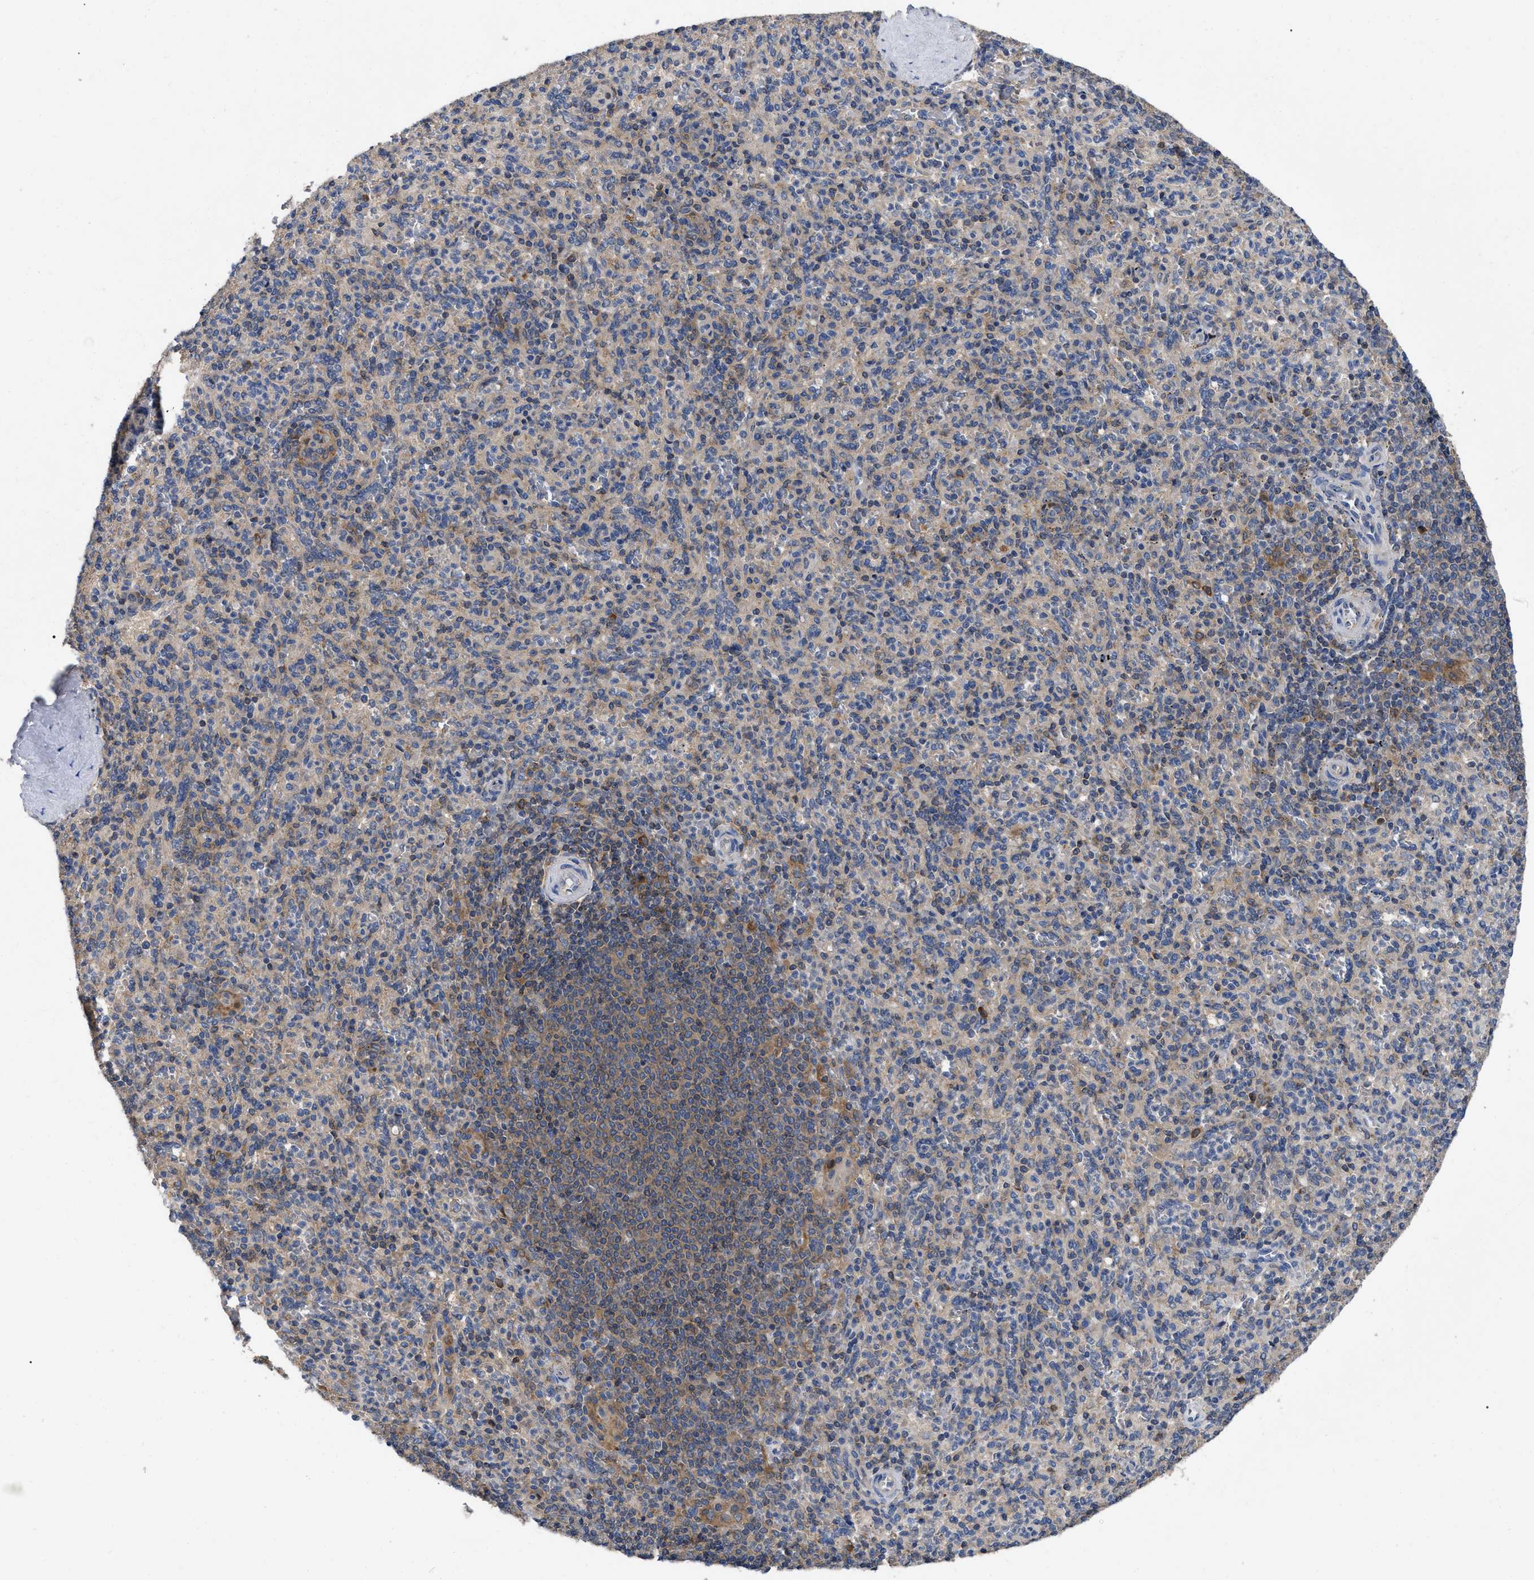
{"staining": {"intensity": "weak", "quantity": "25%-75%", "location": "cytoplasmic/membranous"}, "tissue": "spleen", "cell_type": "Cells in red pulp", "image_type": "normal", "snomed": [{"axis": "morphology", "description": "Normal tissue, NOS"}, {"axis": "topography", "description": "Spleen"}], "caption": "Spleen stained for a protein exhibits weak cytoplasmic/membranous positivity in cells in red pulp.", "gene": "RAP1GDS1", "patient": {"sex": "male", "age": 36}}